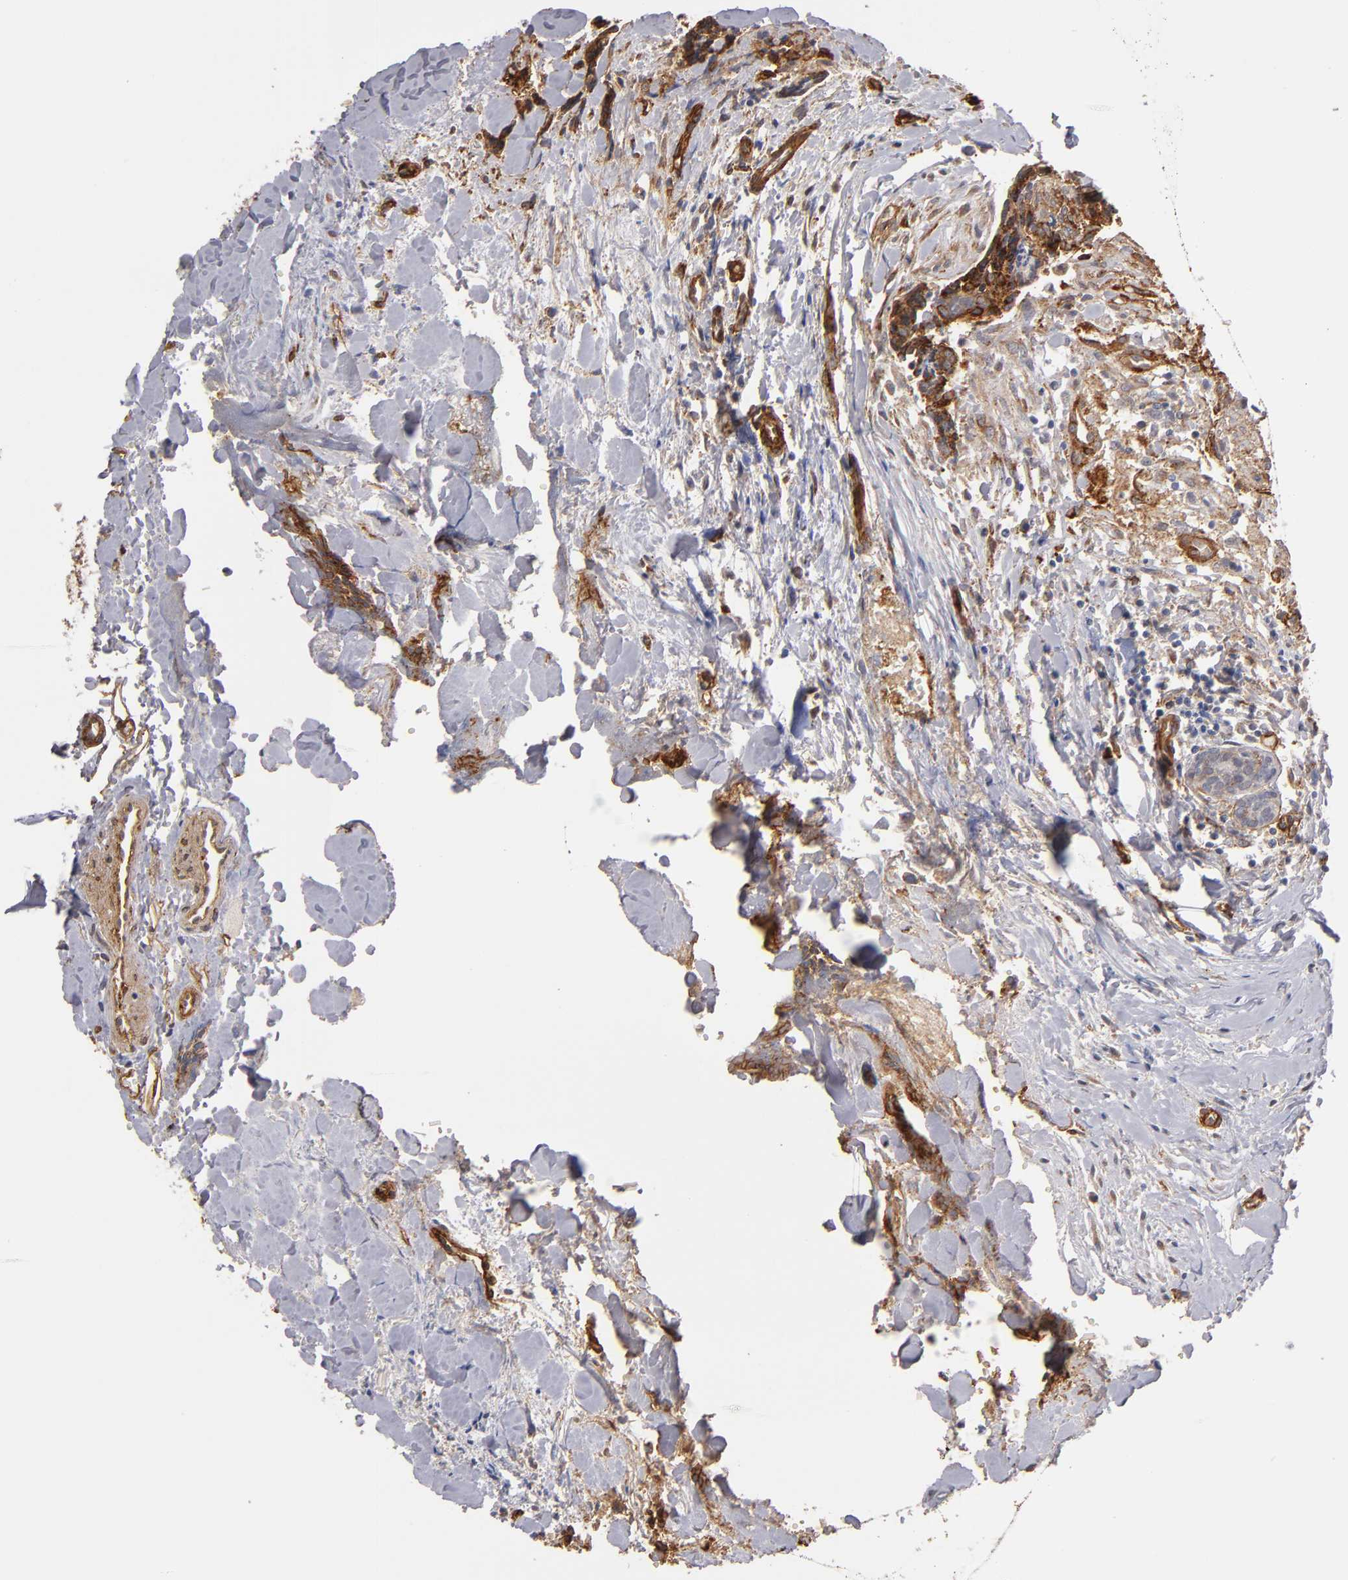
{"staining": {"intensity": "weak", "quantity": "<25%", "location": "cytoplasmic/membranous"}, "tissue": "head and neck cancer", "cell_type": "Tumor cells", "image_type": "cancer", "snomed": [{"axis": "morphology", "description": "Squamous cell carcinoma, NOS"}, {"axis": "topography", "description": "Salivary gland"}, {"axis": "topography", "description": "Head-Neck"}], "caption": "This is a image of IHC staining of head and neck squamous cell carcinoma, which shows no expression in tumor cells. (DAB immunohistochemistry (IHC) visualized using brightfield microscopy, high magnification).", "gene": "LAMC1", "patient": {"sex": "male", "age": 70}}